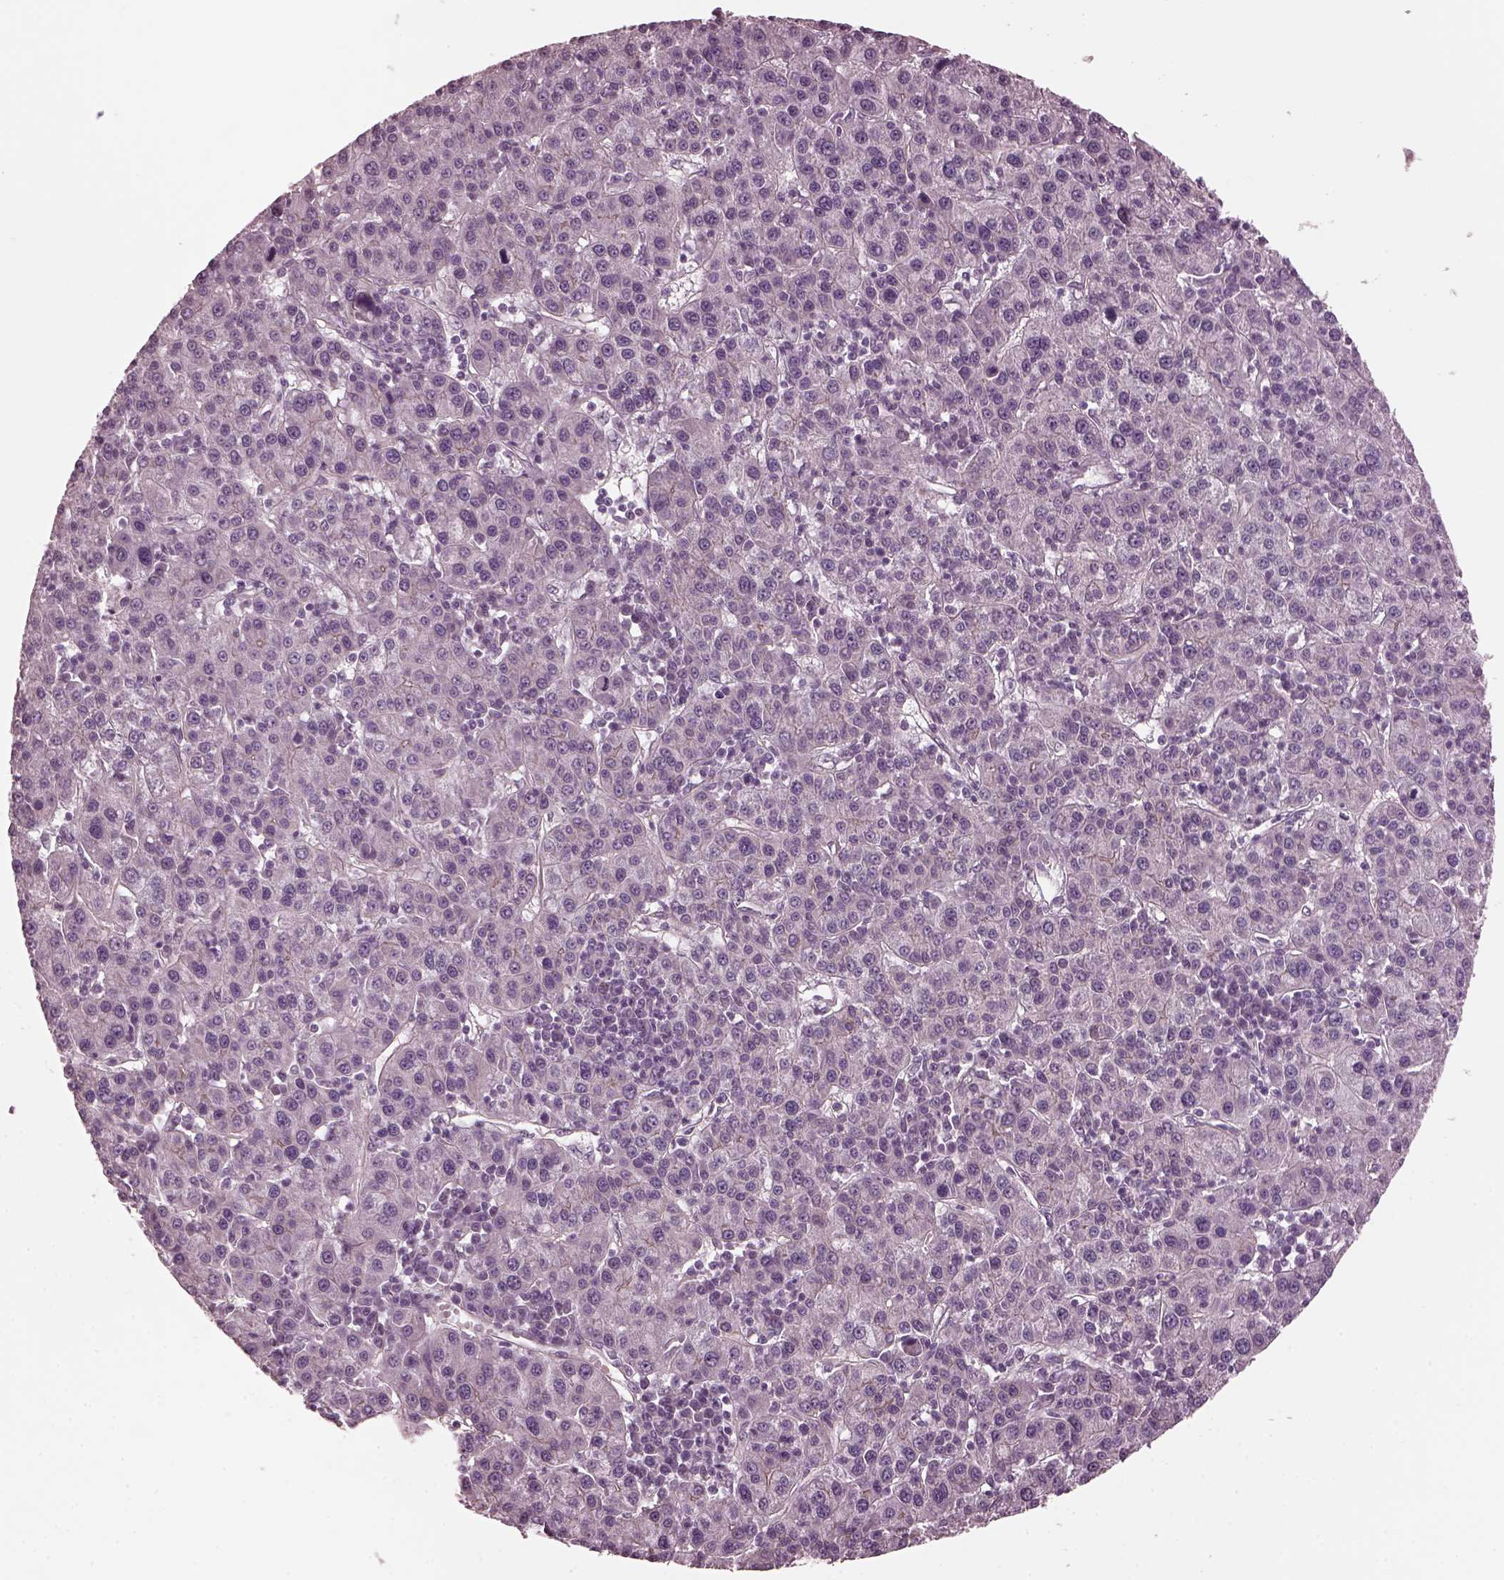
{"staining": {"intensity": "weak", "quantity": "<25%", "location": "cytoplasmic/membranous"}, "tissue": "liver cancer", "cell_type": "Tumor cells", "image_type": "cancer", "snomed": [{"axis": "morphology", "description": "Carcinoma, Hepatocellular, NOS"}, {"axis": "topography", "description": "Liver"}], "caption": "A high-resolution micrograph shows immunohistochemistry (IHC) staining of liver cancer (hepatocellular carcinoma), which demonstrates no significant positivity in tumor cells.", "gene": "ODAD1", "patient": {"sex": "female", "age": 60}}